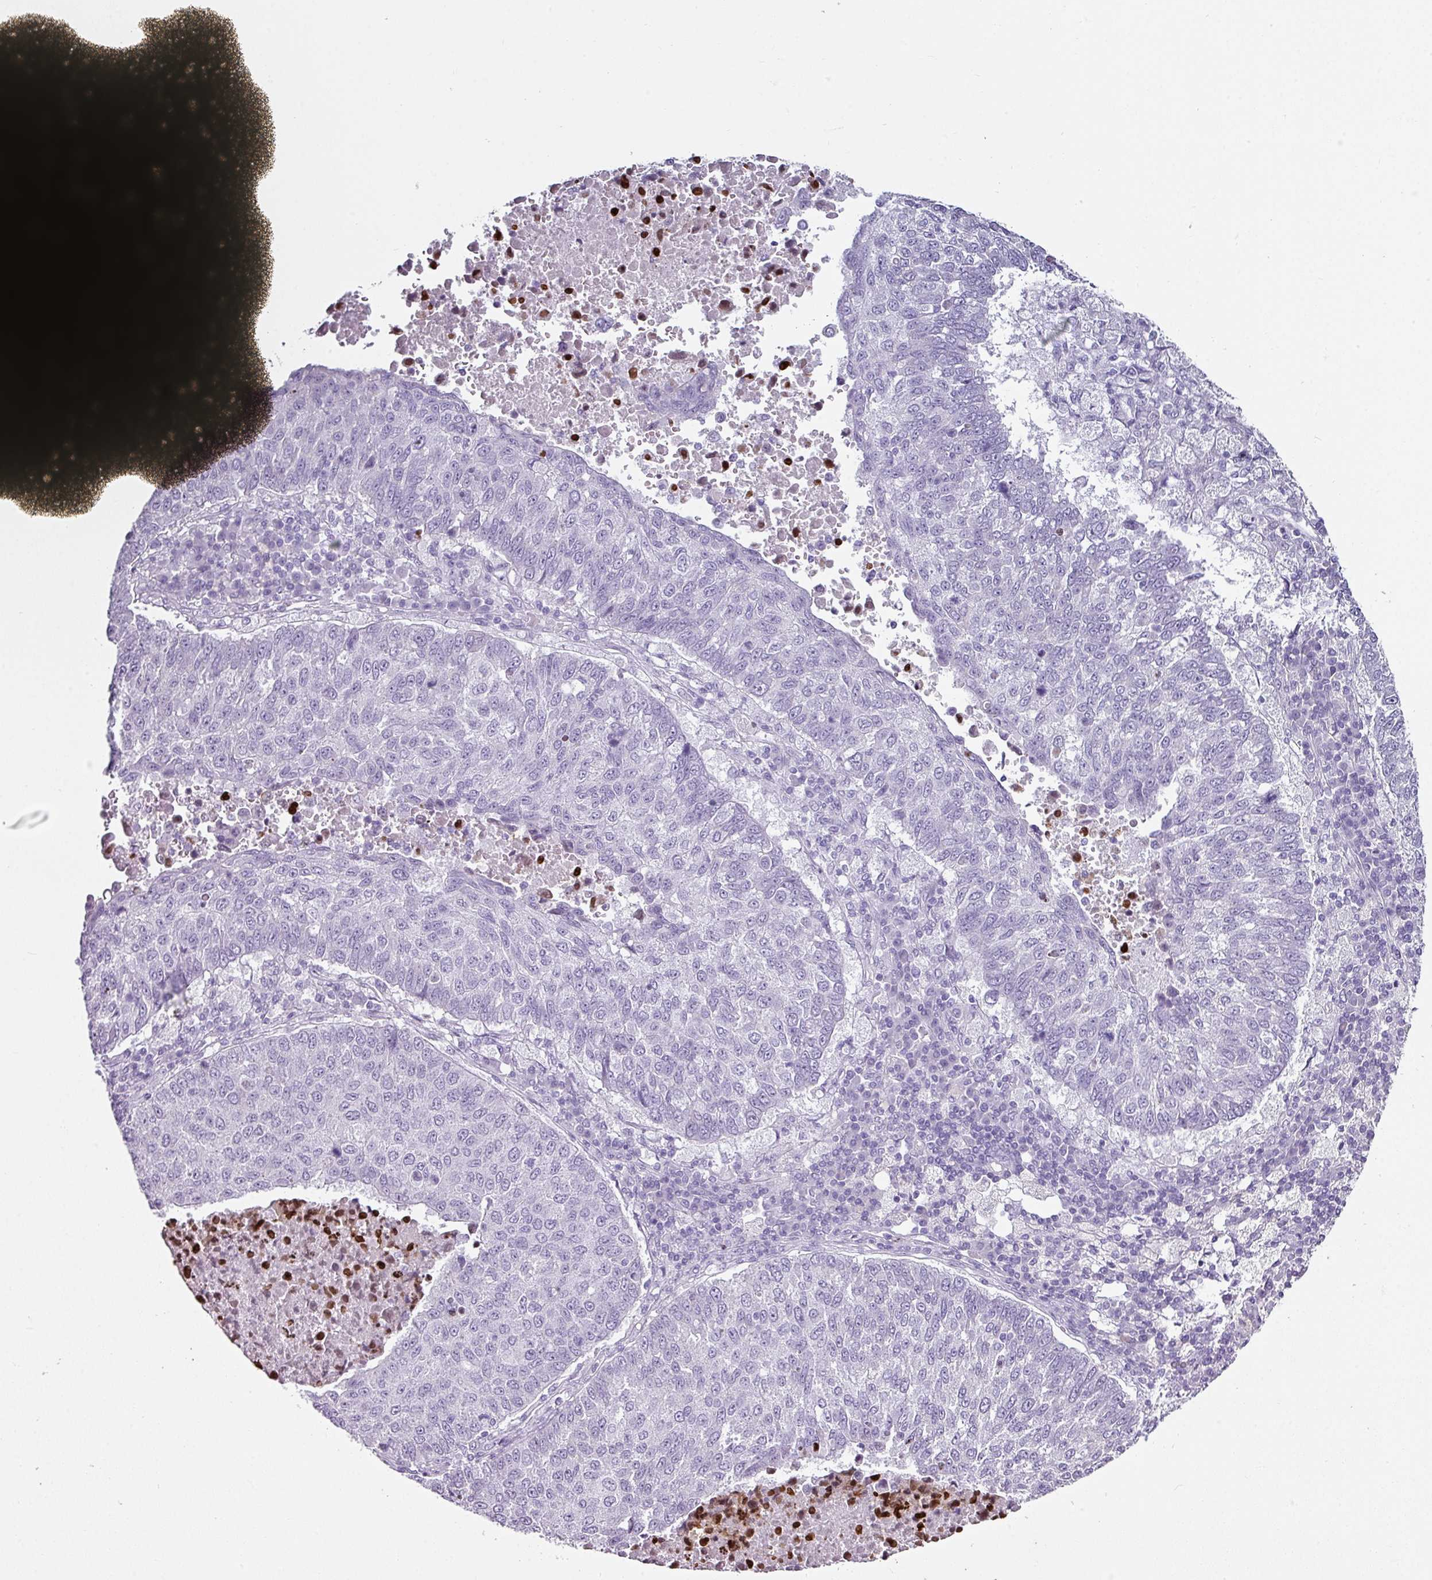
{"staining": {"intensity": "negative", "quantity": "none", "location": "none"}, "tissue": "lung cancer", "cell_type": "Tumor cells", "image_type": "cancer", "snomed": [{"axis": "morphology", "description": "Squamous cell carcinoma, NOS"}, {"axis": "topography", "description": "Lung"}], "caption": "IHC of lung cancer (squamous cell carcinoma) exhibits no expression in tumor cells. The staining was performed using DAB (3,3'-diaminobenzidine) to visualize the protein expression in brown, while the nuclei were stained in blue with hematoxylin (Magnification: 20x).", "gene": "TRA2A", "patient": {"sex": "male", "age": 73}}